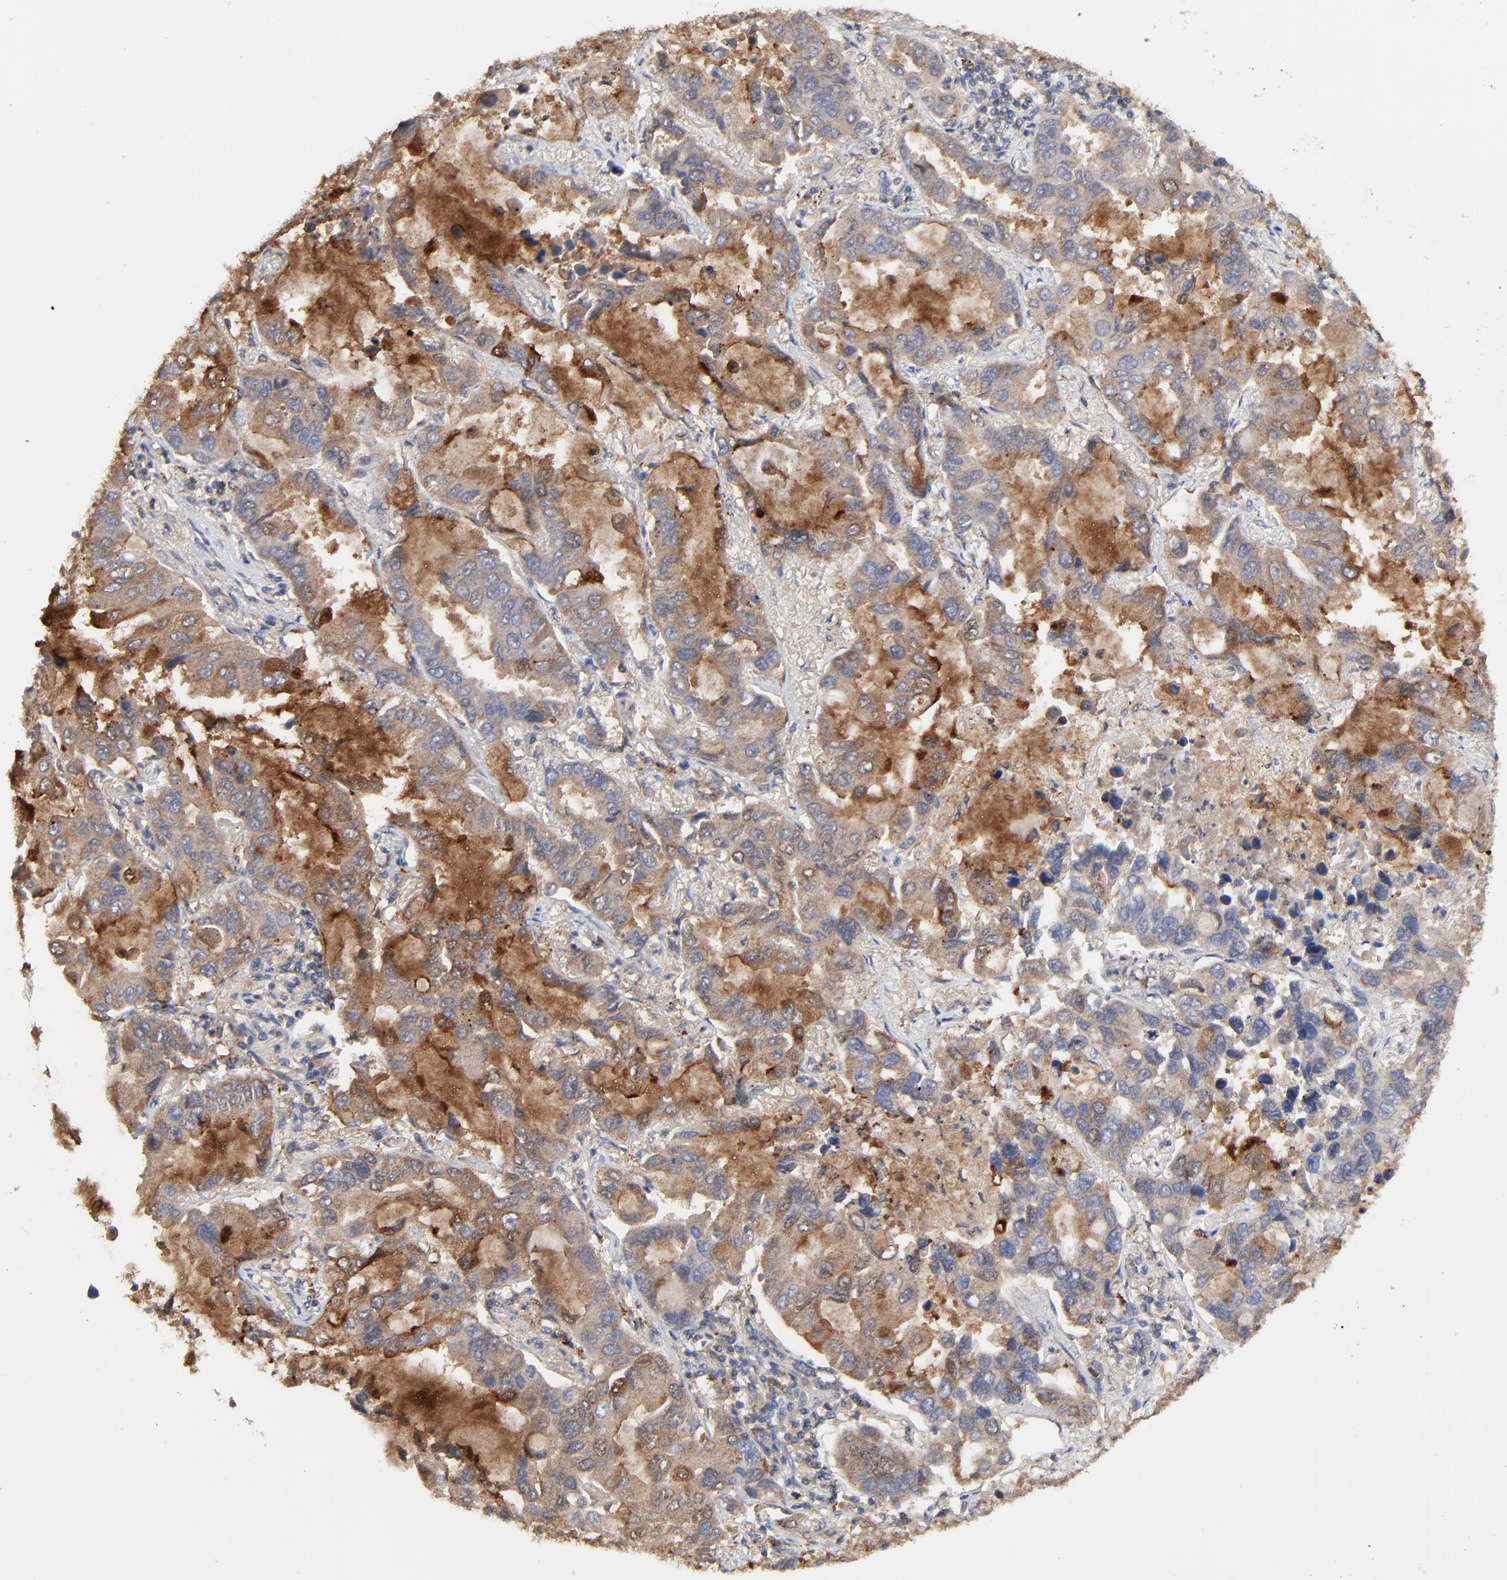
{"staining": {"intensity": "moderate", "quantity": ">75%", "location": "cytoplasmic/membranous"}, "tissue": "lung cancer", "cell_type": "Tumor cells", "image_type": "cancer", "snomed": [{"axis": "morphology", "description": "Adenocarcinoma, NOS"}, {"axis": "topography", "description": "Lung"}], "caption": "Tumor cells display medium levels of moderate cytoplasmic/membranous expression in approximately >75% of cells in lung cancer.", "gene": "LGALS3", "patient": {"sex": "male", "age": 64}}